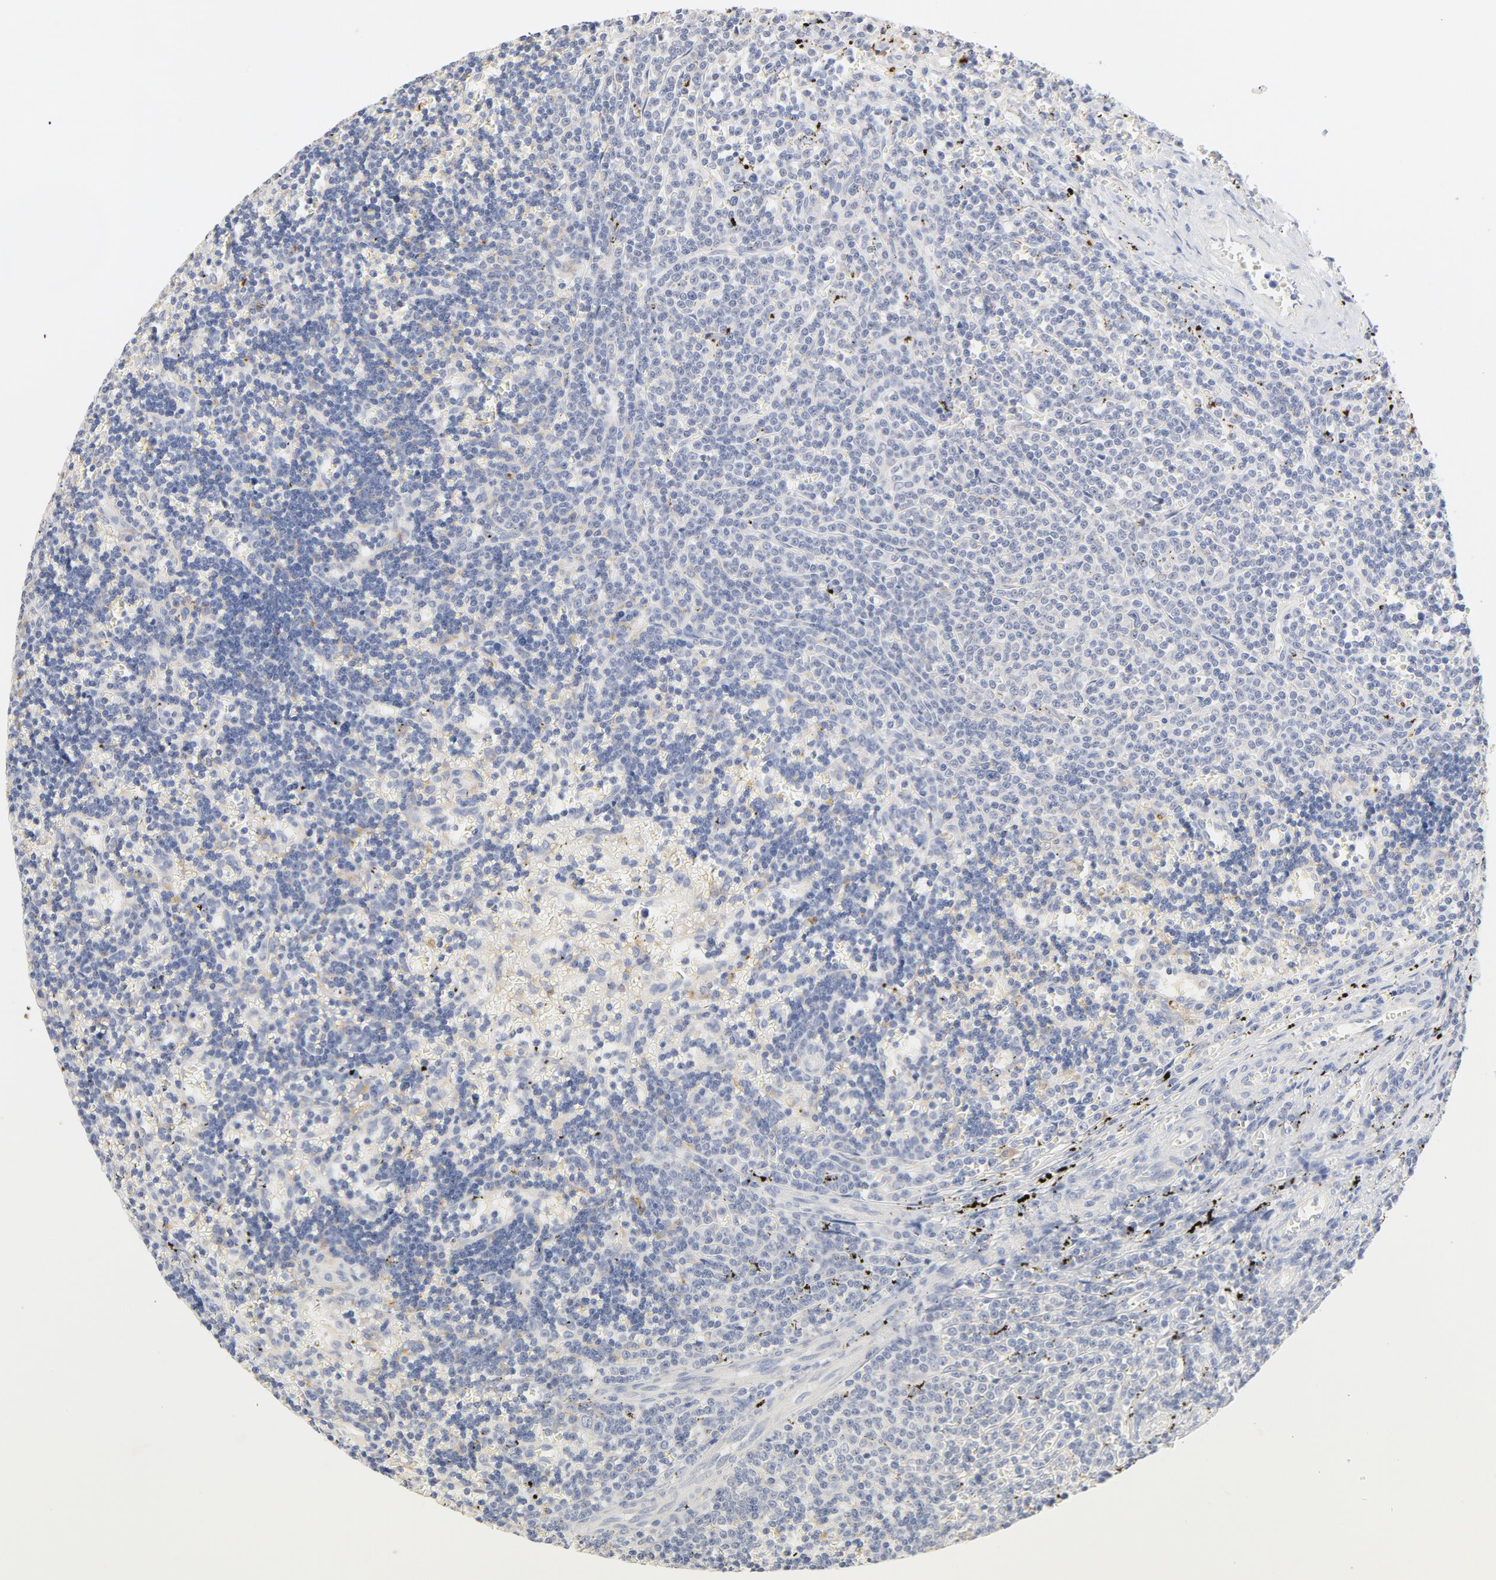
{"staining": {"intensity": "negative", "quantity": "none", "location": "none"}, "tissue": "lymphoma", "cell_type": "Tumor cells", "image_type": "cancer", "snomed": [{"axis": "morphology", "description": "Malignant lymphoma, non-Hodgkin's type, Low grade"}, {"axis": "topography", "description": "Spleen"}], "caption": "Human lymphoma stained for a protein using immunohistochemistry displays no positivity in tumor cells.", "gene": "TLR4", "patient": {"sex": "male", "age": 60}}